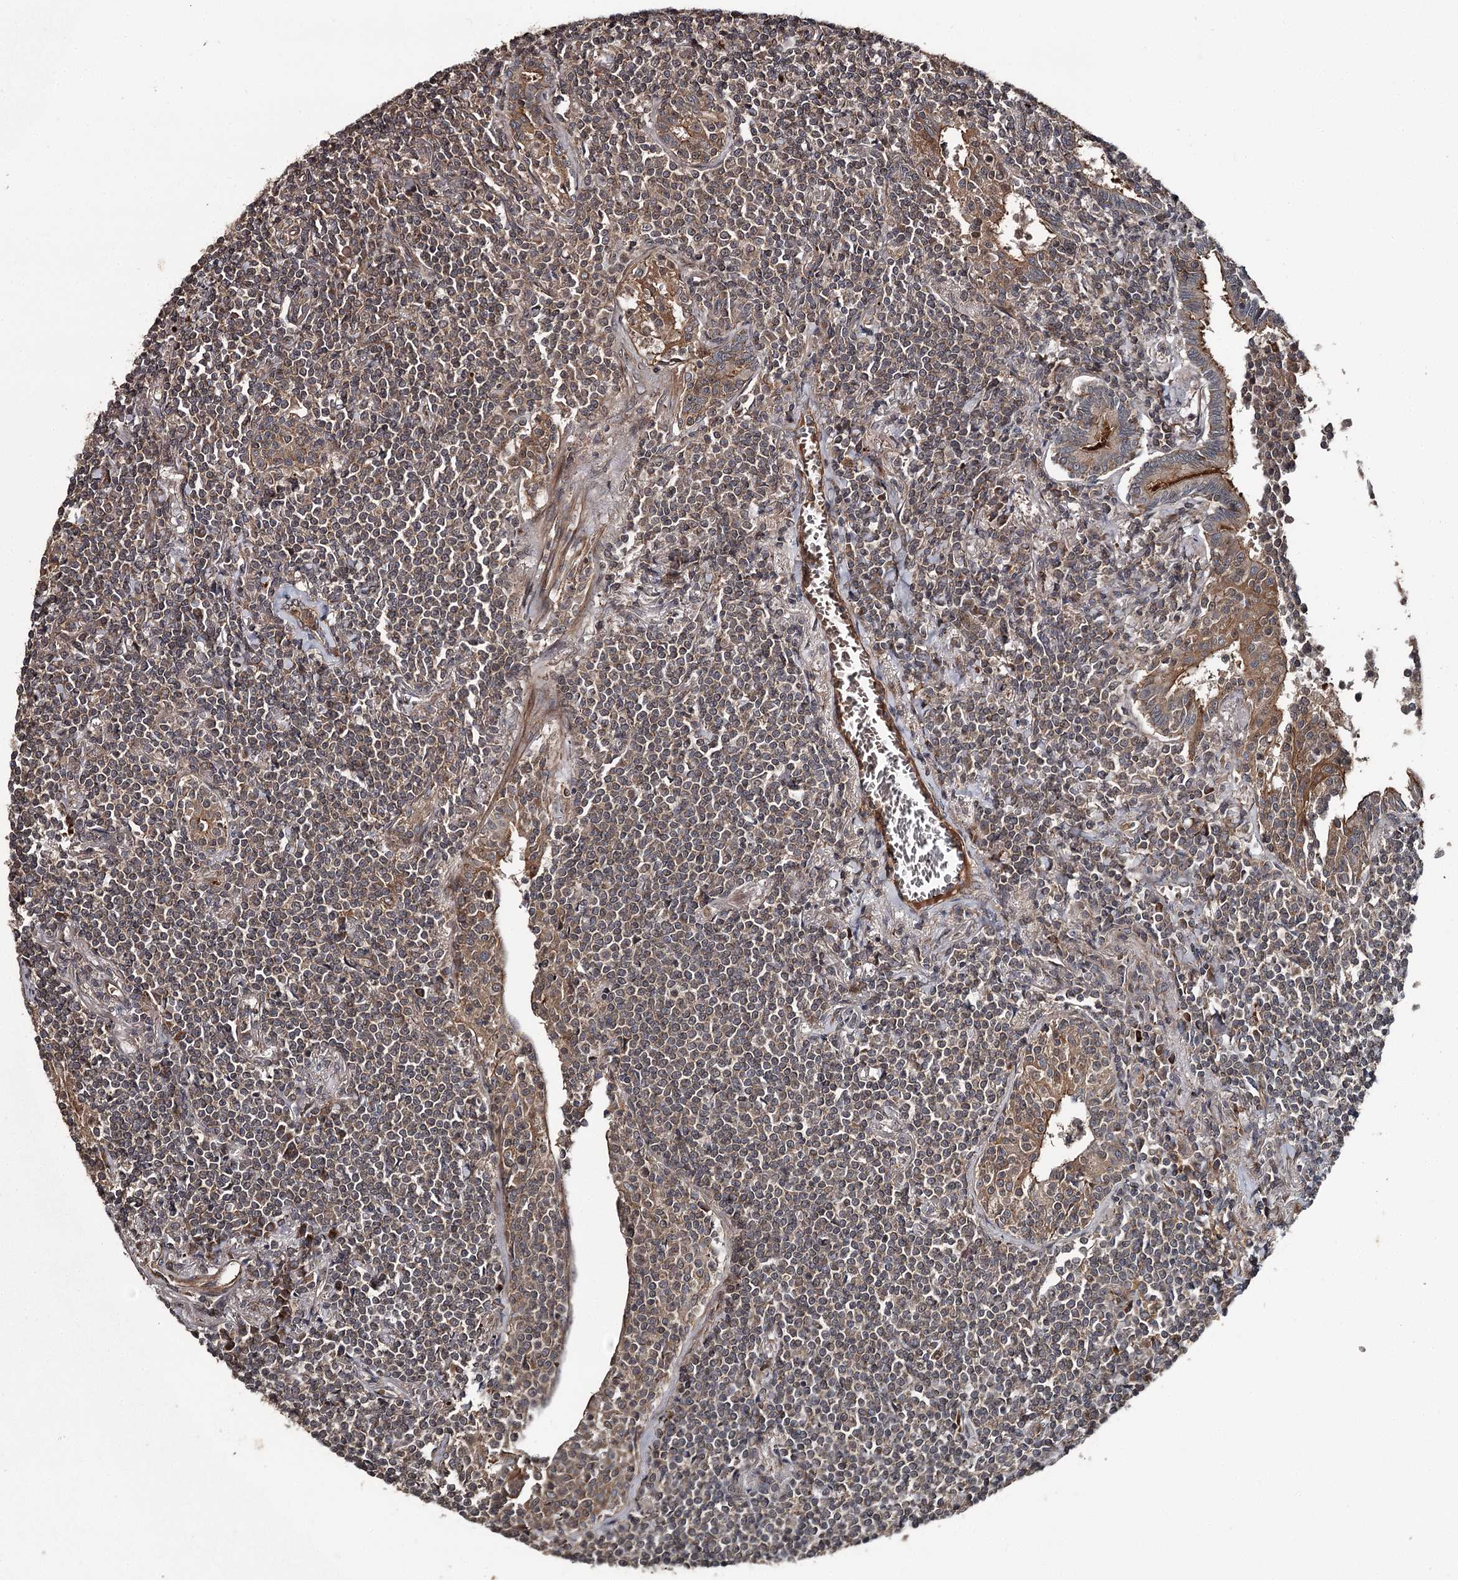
{"staining": {"intensity": "weak", "quantity": ">75%", "location": "cytoplasmic/membranous"}, "tissue": "lymphoma", "cell_type": "Tumor cells", "image_type": "cancer", "snomed": [{"axis": "morphology", "description": "Malignant lymphoma, non-Hodgkin's type, Low grade"}, {"axis": "topography", "description": "Lung"}], "caption": "Lymphoma tissue displays weak cytoplasmic/membranous expression in about >75% of tumor cells, visualized by immunohistochemistry.", "gene": "RAB21", "patient": {"sex": "female", "age": 71}}